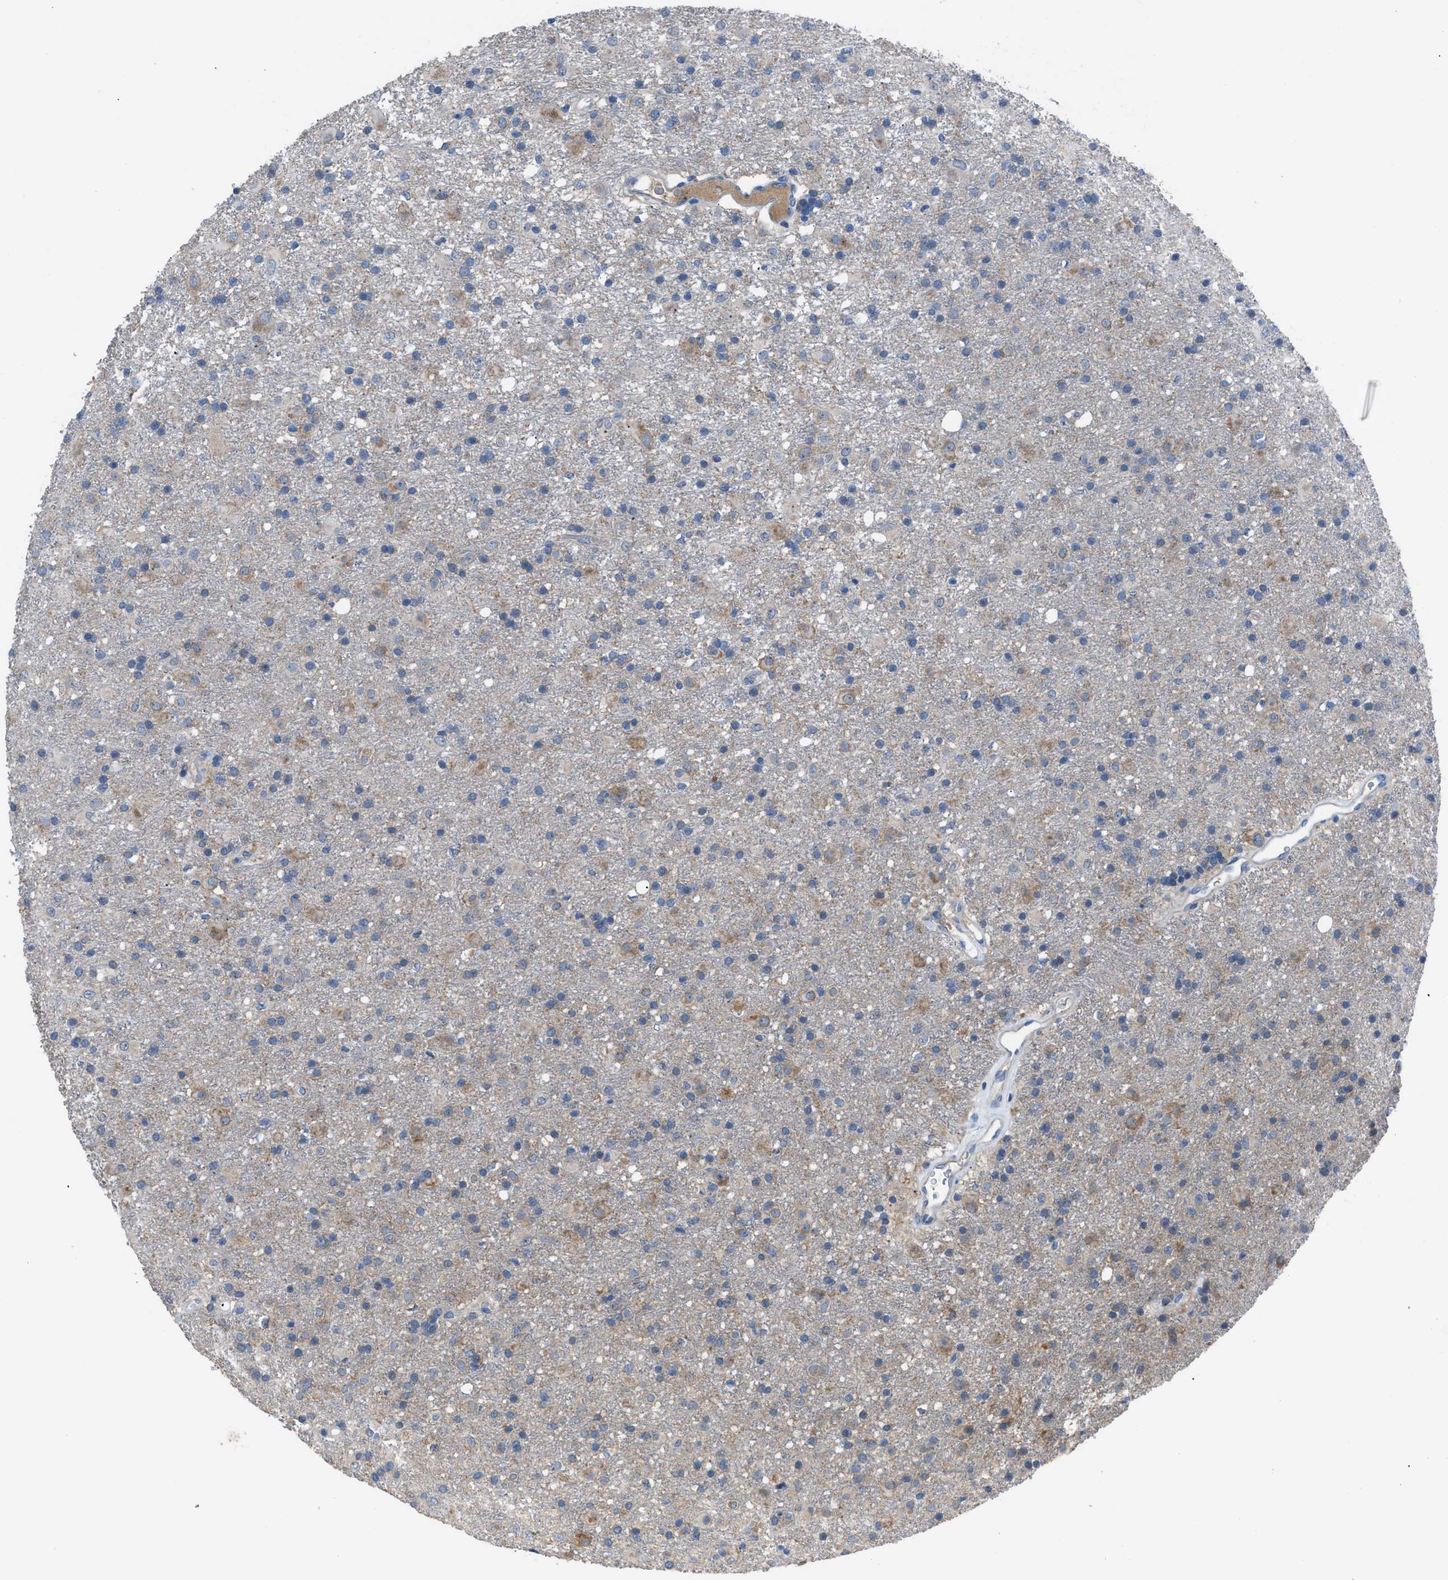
{"staining": {"intensity": "weak", "quantity": "25%-75%", "location": "cytoplasmic/membranous"}, "tissue": "glioma", "cell_type": "Tumor cells", "image_type": "cancer", "snomed": [{"axis": "morphology", "description": "Glioma, malignant, Low grade"}, {"axis": "topography", "description": "Brain"}], "caption": "Human low-grade glioma (malignant) stained with a brown dye reveals weak cytoplasmic/membranous positive staining in approximately 25%-75% of tumor cells.", "gene": "SGCZ", "patient": {"sex": "male", "age": 65}}